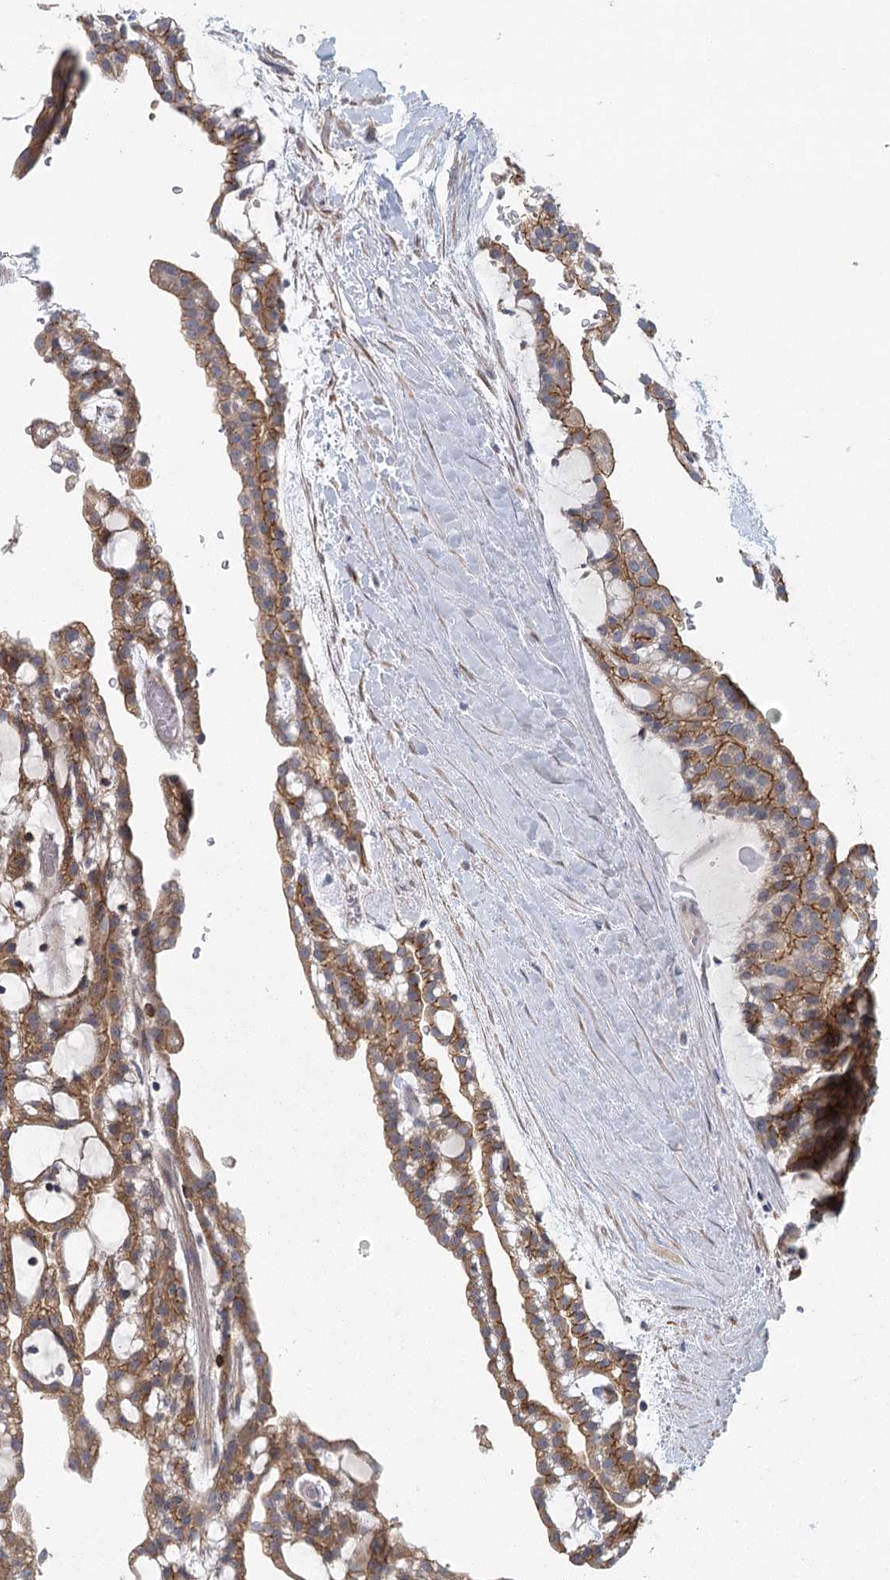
{"staining": {"intensity": "moderate", "quantity": ">75%", "location": "cytoplasmic/membranous"}, "tissue": "renal cancer", "cell_type": "Tumor cells", "image_type": "cancer", "snomed": [{"axis": "morphology", "description": "Adenocarcinoma, NOS"}, {"axis": "topography", "description": "Kidney"}], "caption": "Immunohistochemistry (IHC) of human adenocarcinoma (renal) reveals medium levels of moderate cytoplasmic/membranous staining in approximately >75% of tumor cells.", "gene": "PLEKHA7", "patient": {"sex": "male", "age": 63}}